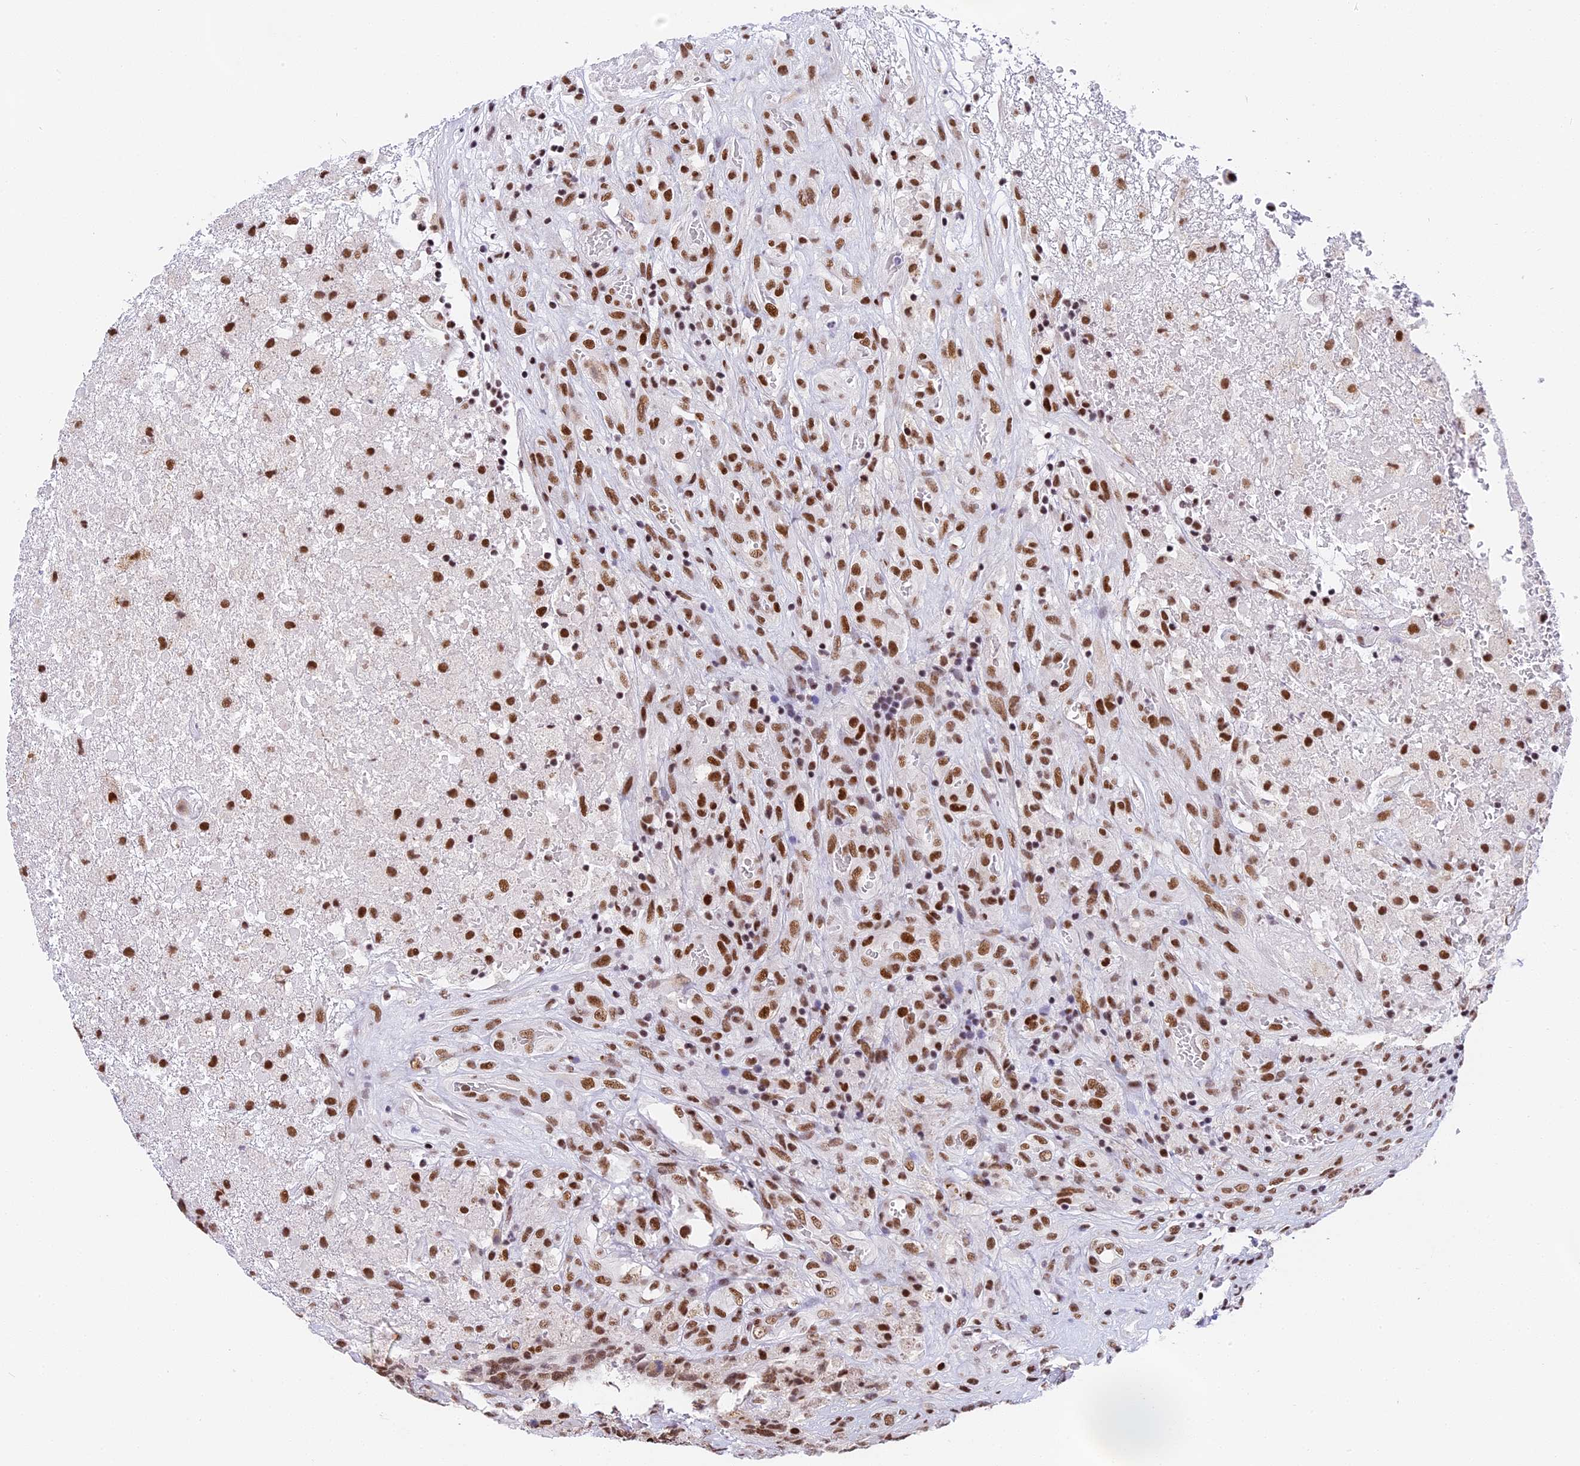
{"staining": {"intensity": "strong", "quantity": ">75%", "location": "nuclear"}, "tissue": "glioma", "cell_type": "Tumor cells", "image_type": "cancer", "snomed": [{"axis": "morphology", "description": "Glioma, malignant, High grade"}, {"axis": "topography", "description": "Brain"}], "caption": "The histopathology image exhibits staining of malignant glioma (high-grade), revealing strong nuclear protein staining (brown color) within tumor cells.", "gene": "SBNO1", "patient": {"sex": "male", "age": 69}}